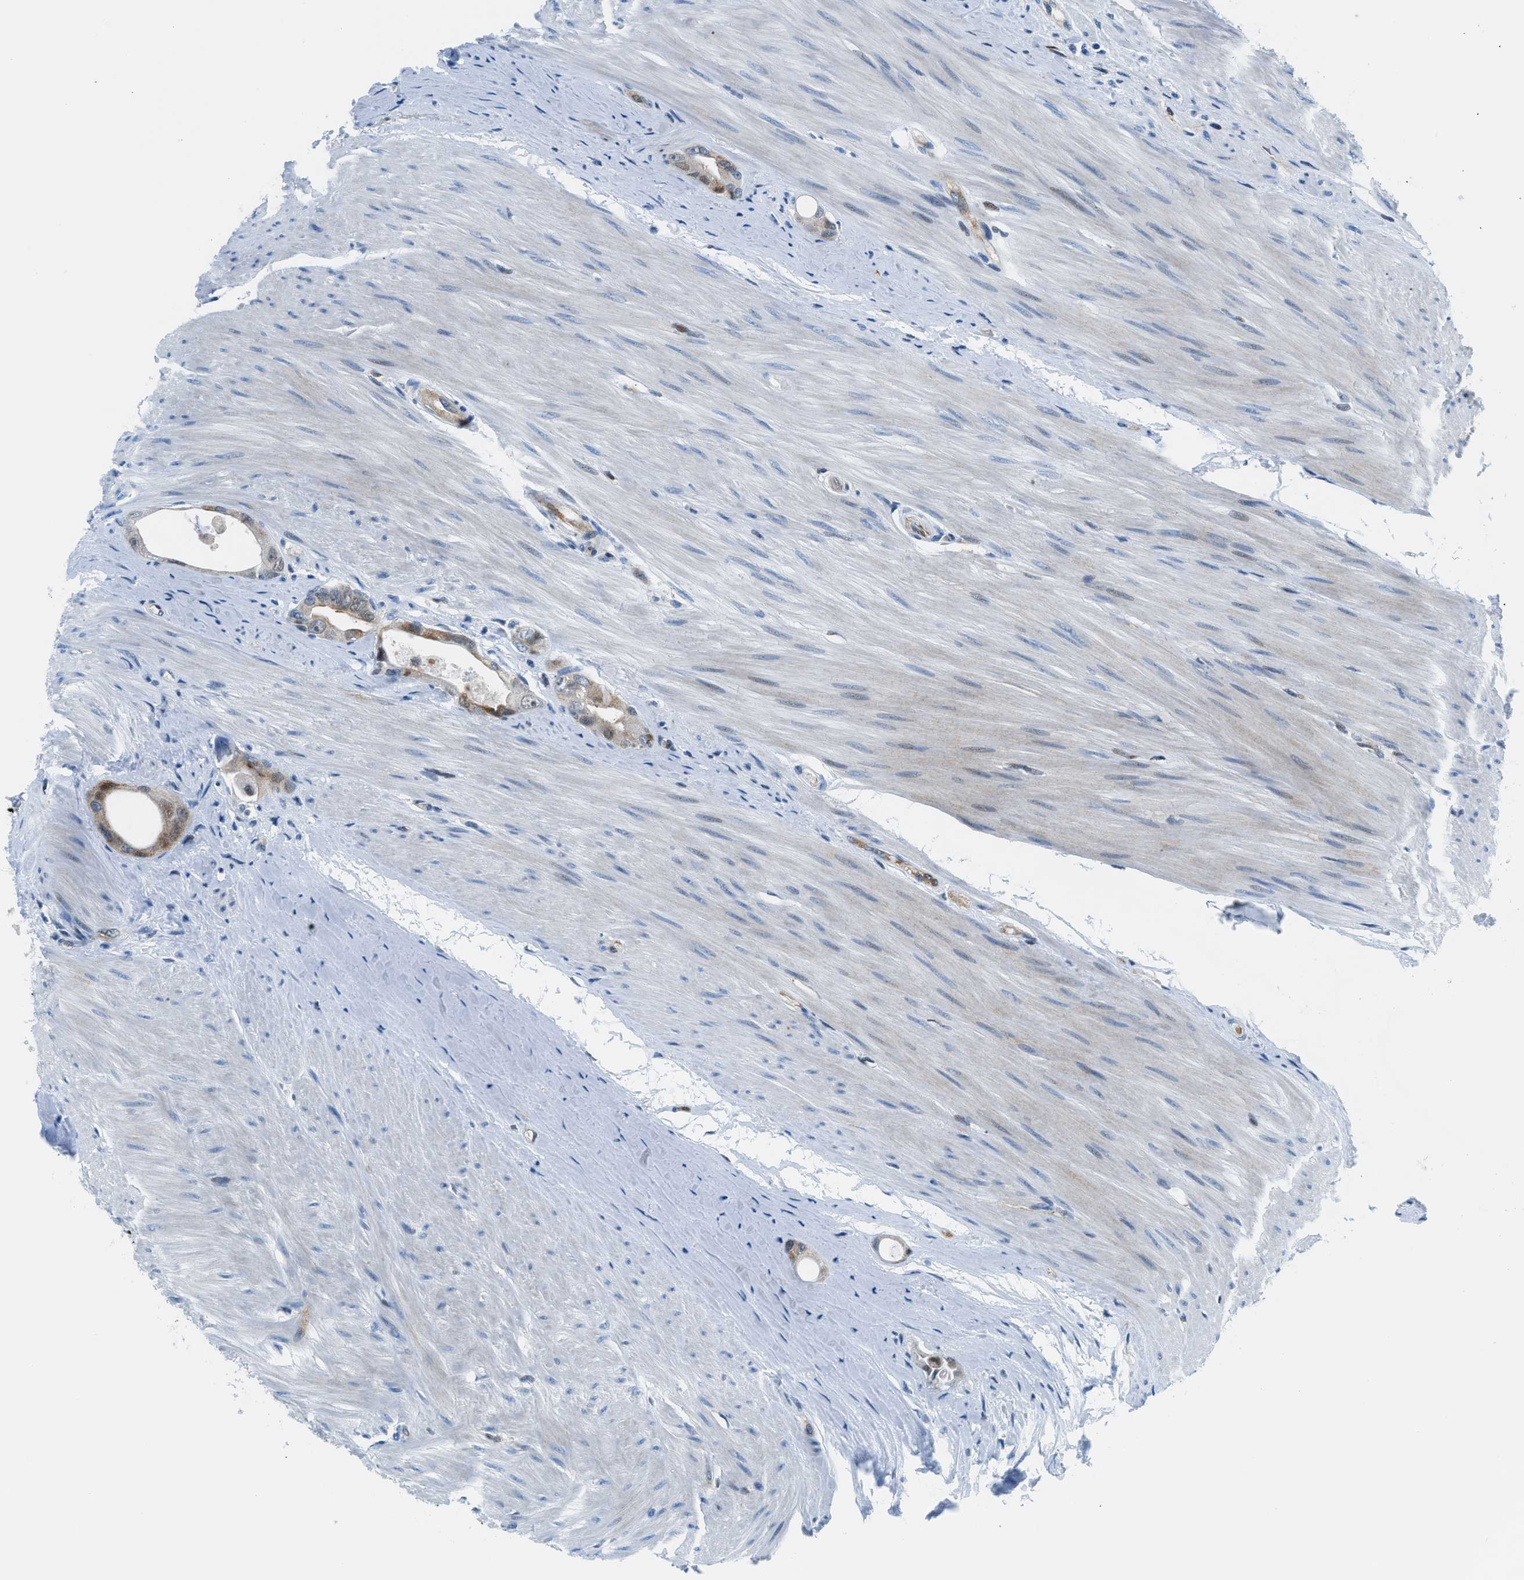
{"staining": {"intensity": "moderate", "quantity": ">75%", "location": "cytoplasmic/membranous,nuclear"}, "tissue": "colorectal cancer", "cell_type": "Tumor cells", "image_type": "cancer", "snomed": [{"axis": "morphology", "description": "Adenocarcinoma, NOS"}, {"axis": "topography", "description": "Rectum"}], "caption": "Immunohistochemical staining of colorectal cancer displays moderate cytoplasmic/membranous and nuclear protein staining in approximately >75% of tumor cells.", "gene": "YWHAE", "patient": {"sex": "male", "age": 51}}